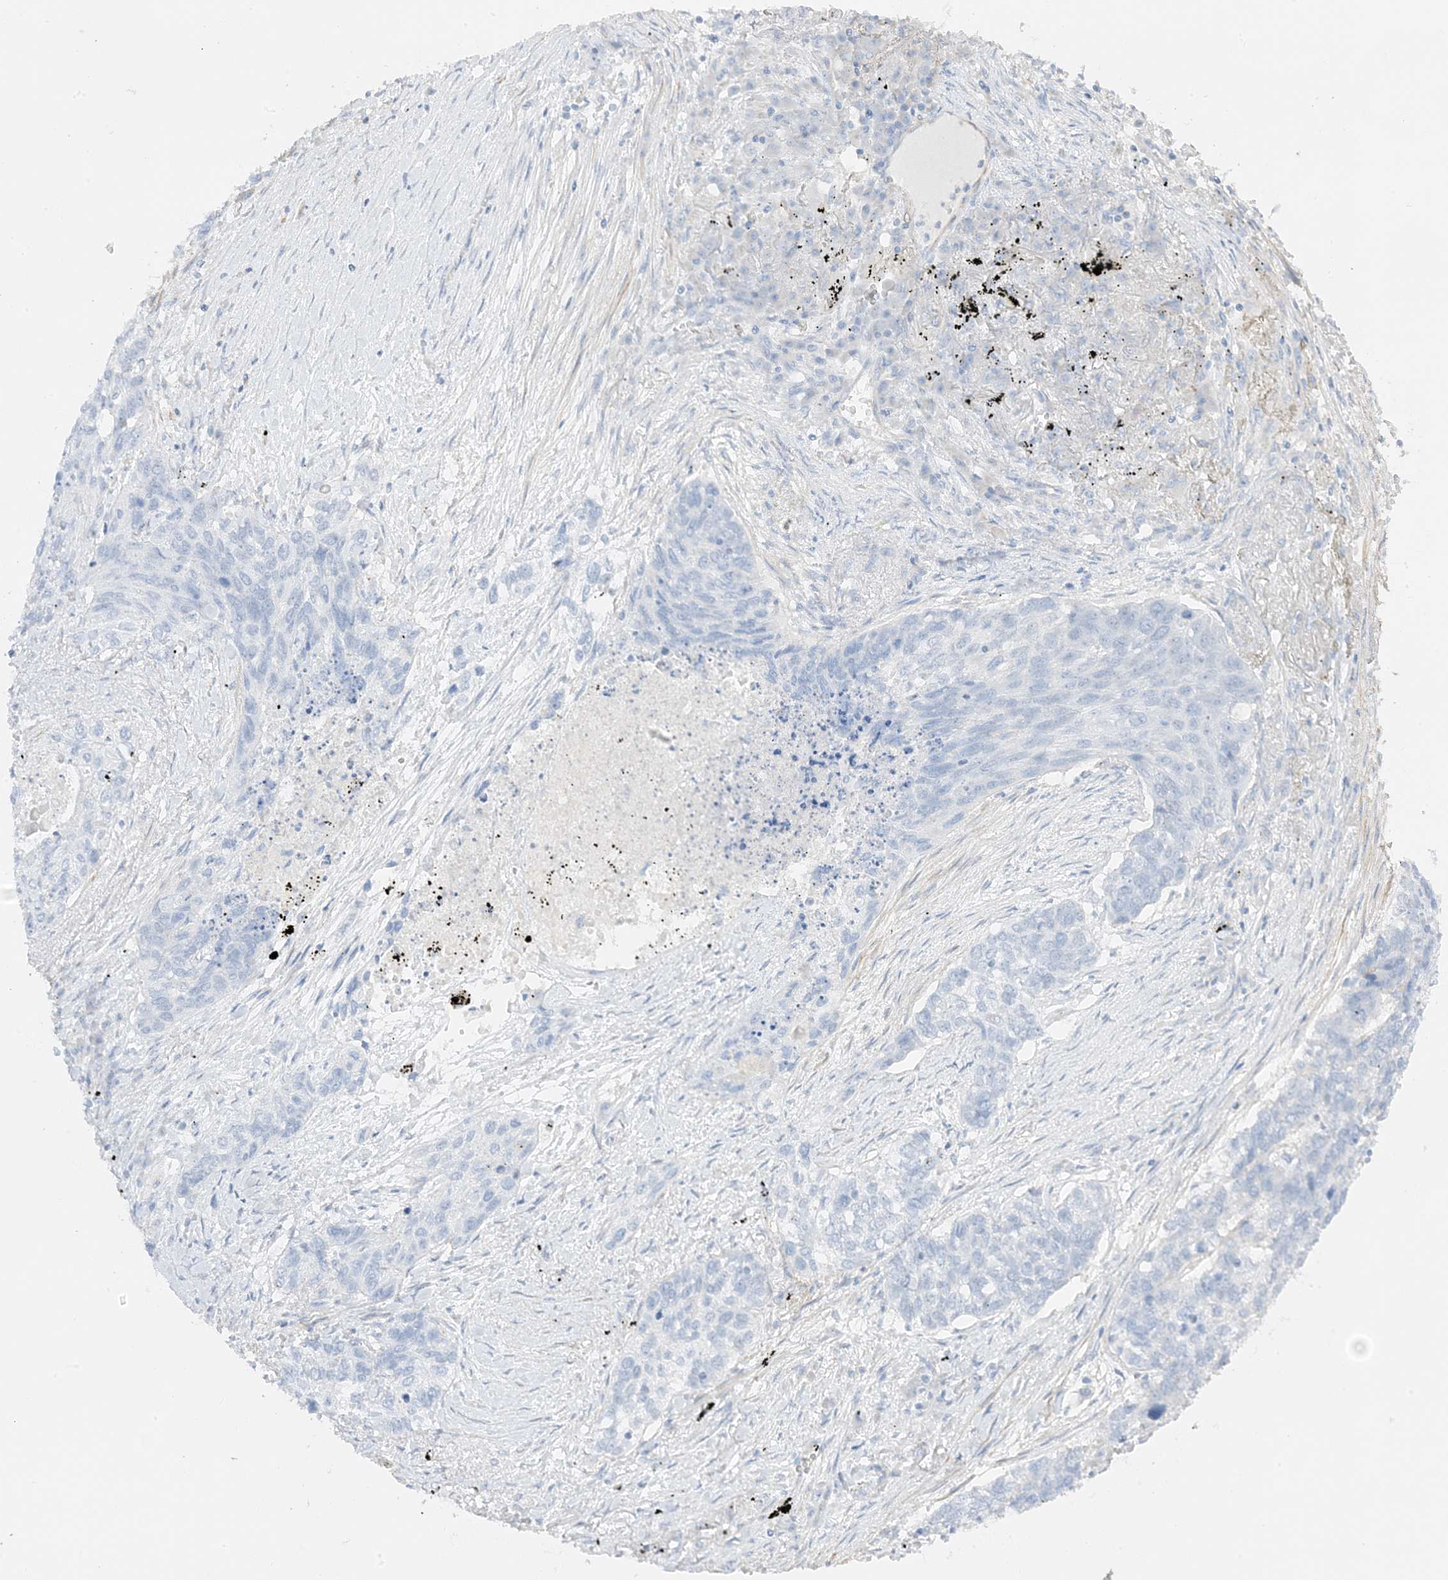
{"staining": {"intensity": "negative", "quantity": "none", "location": "none"}, "tissue": "lung cancer", "cell_type": "Tumor cells", "image_type": "cancer", "snomed": [{"axis": "morphology", "description": "Squamous cell carcinoma, NOS"}, {"axis": "topography", "description": "Lung"}], "caption": "A histopathology image of human lung cancer is negative for staining in tumor cells. Brightfield microscopy of immunohistochemistry (IHC) stained with DAB (3,3'-diaminobenzidine) (brown) and hematoxylin (blue), captured at high magnification.", "gene": "SLC22A13", "patient": {"sex": "female", "age": 63}}